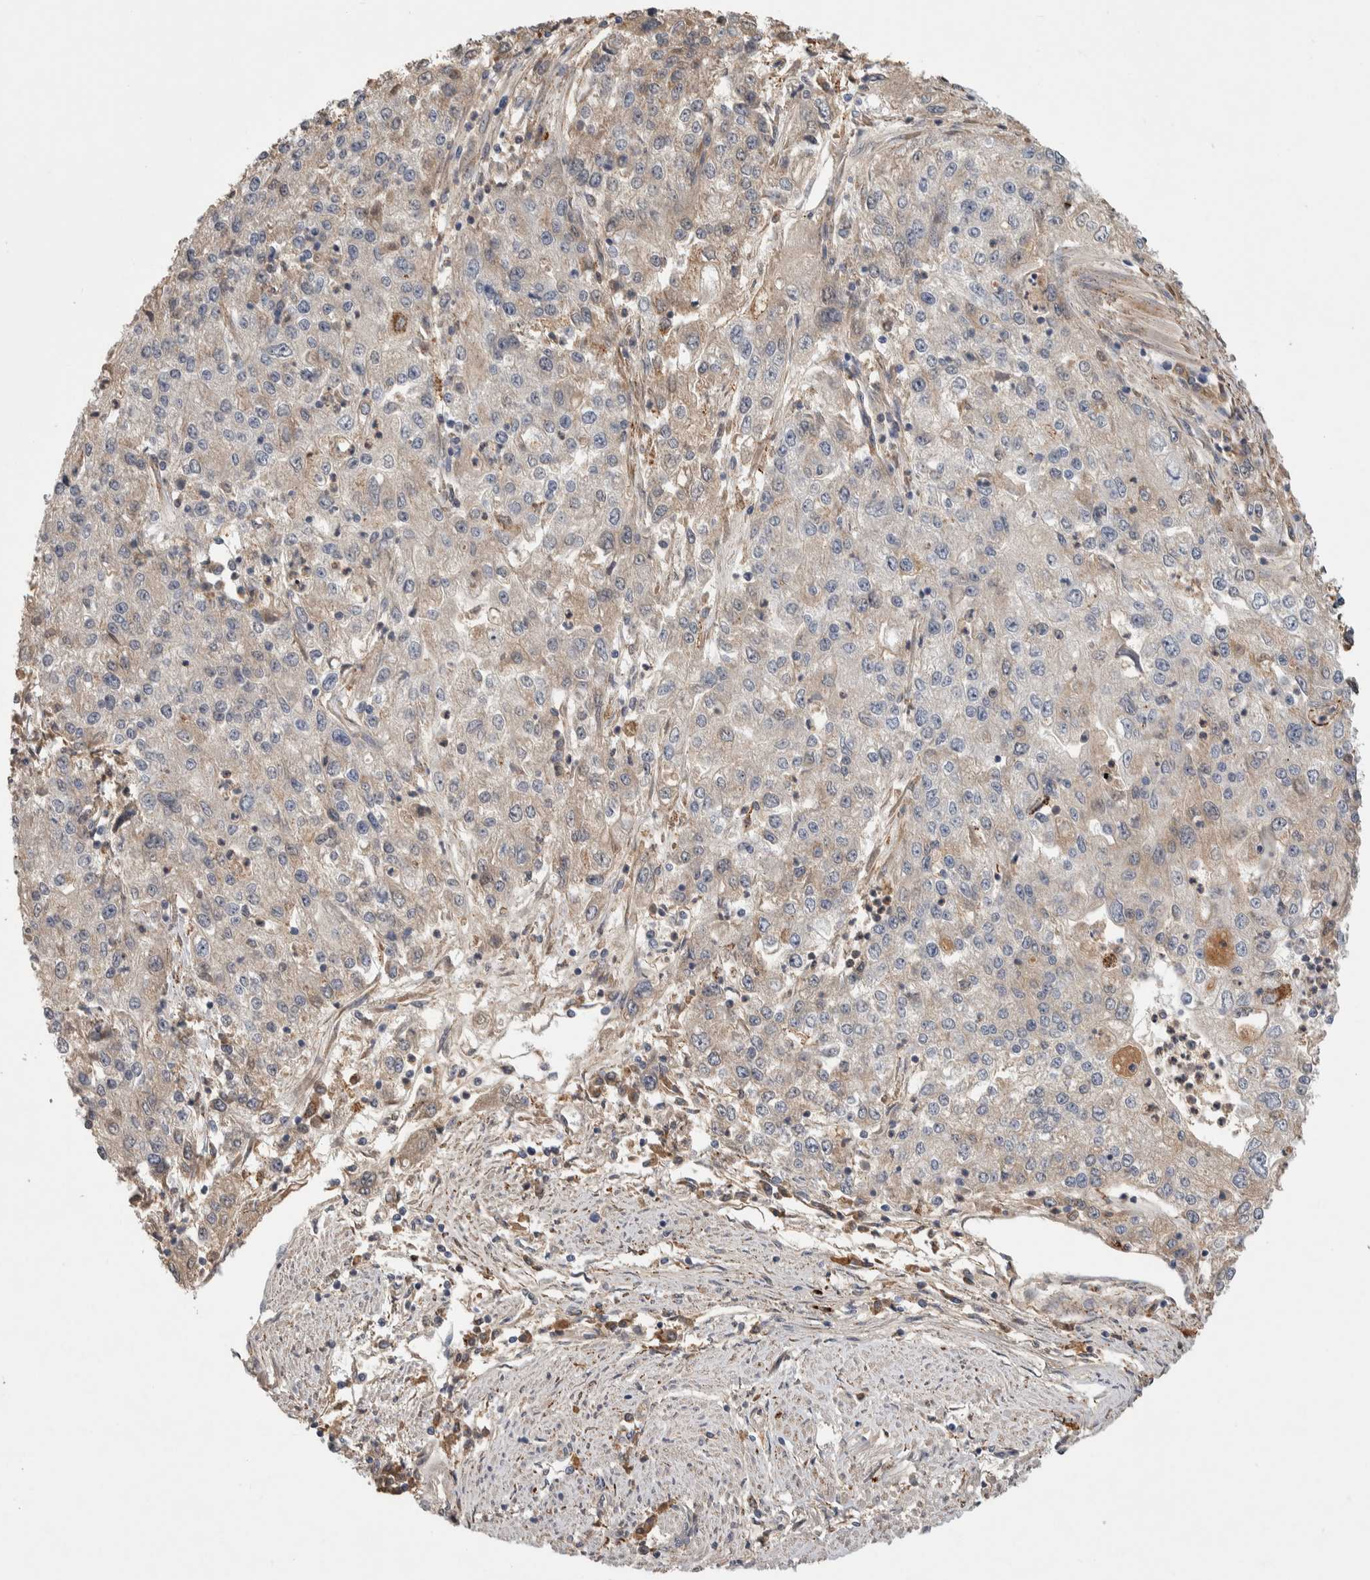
{"staining": {"intensity": "weak", "quantity": "25%-75%", "location": "cytoplasmic/membranous"}, "tissue": "endometrial cancer", "cell_type": "Tumor cells", "image_type": "cancer", "snomed": [{"axis": "morphology", "description": "Adenocarcinoma, NOS"}, {"axis": "topography", "description": "Endometrium"}], "caption": "Weak cytoplasmic/membranous positivity is identified in approximately 25%-75% of tumor cells in endometrial adenocarcinoma. (DAB IHC, brown staining for protein, blue staining for nuclei).", "gene": "CHRM3", "patient": {"sex": "female", "age": 49}}